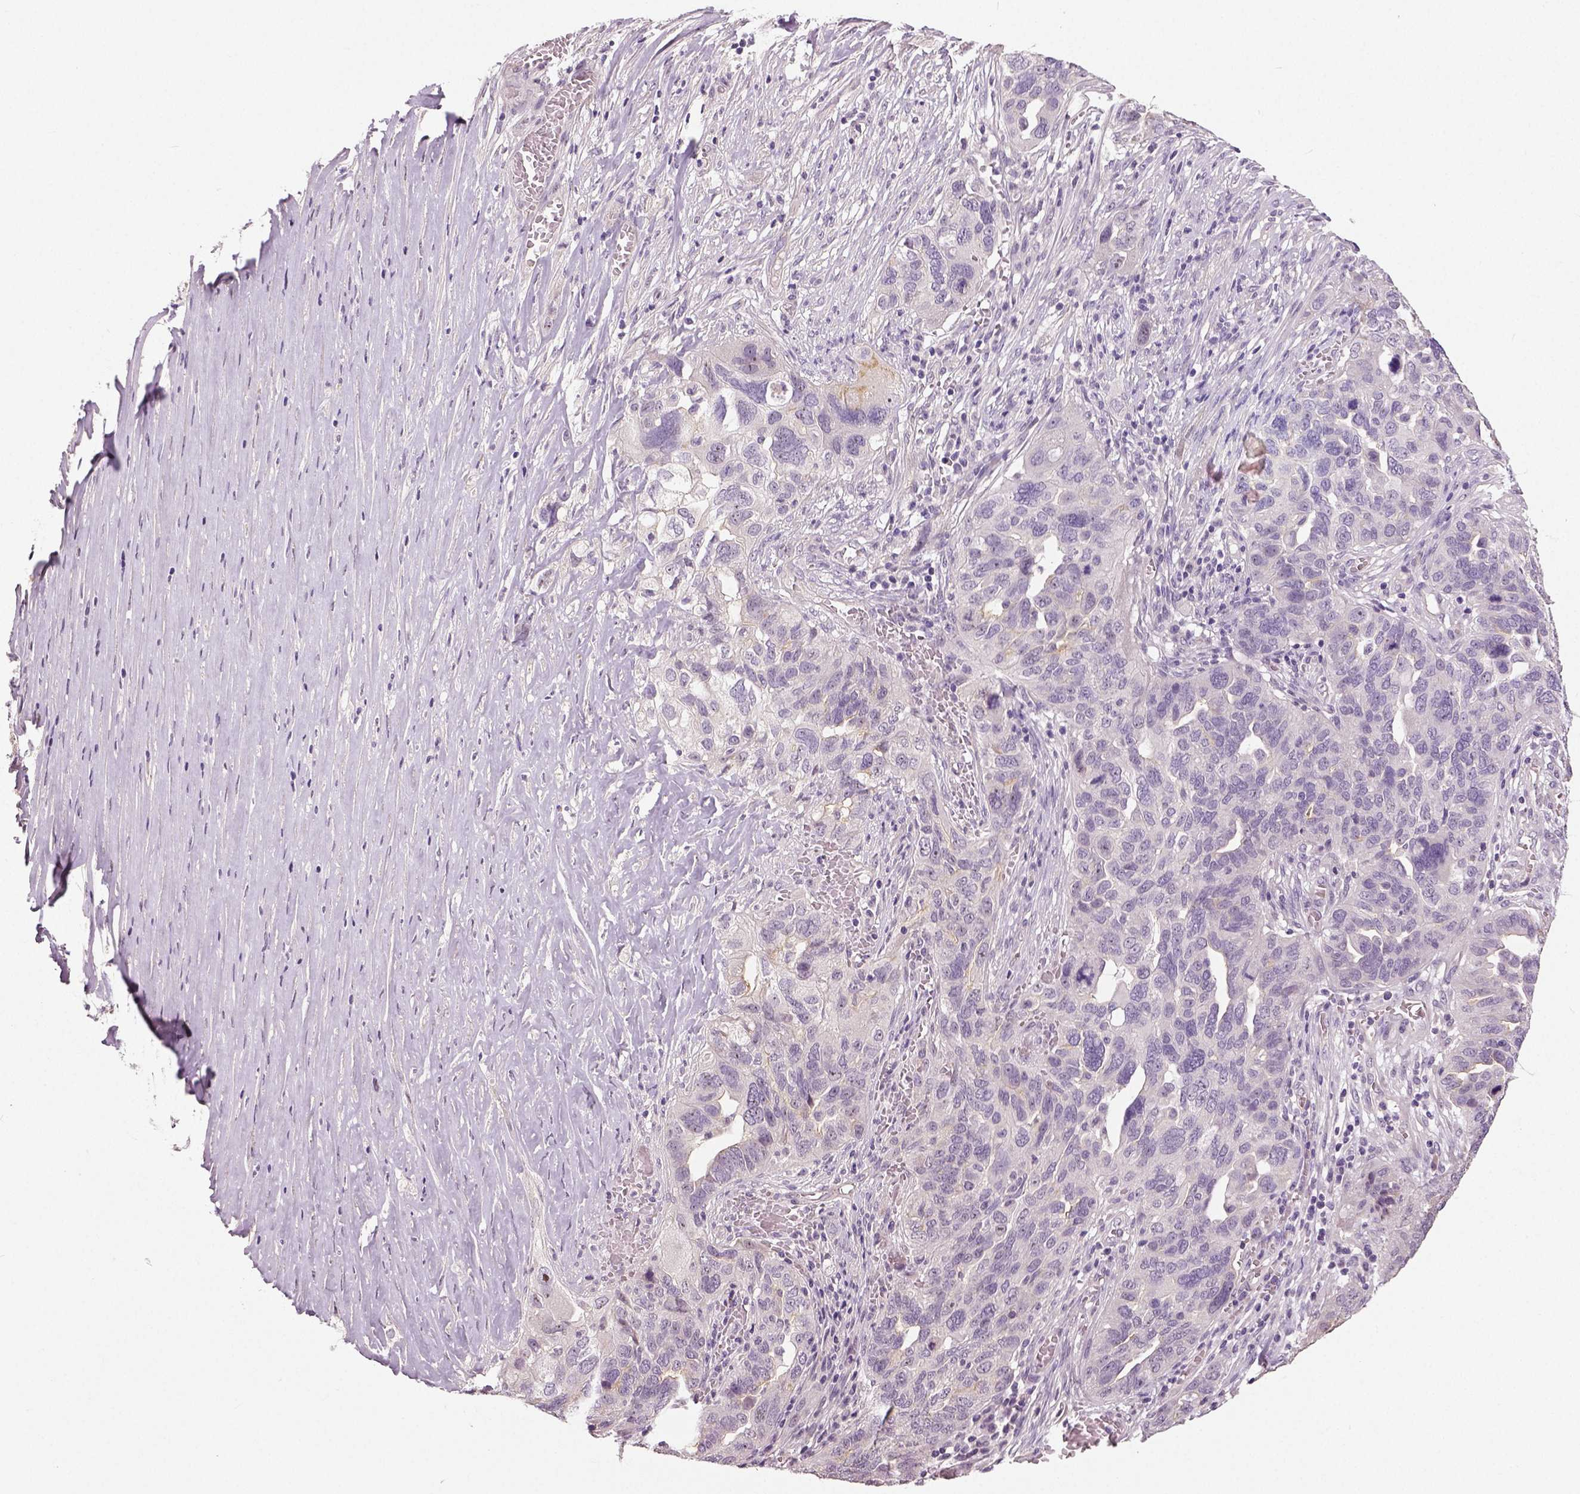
{"staining": {"intensity": "negative", "quantity": "none", "location": "none"}, "tissue": "ovarian cancer", "cell_type": "Tumor cells", "image_type": "cancer", "snomed": [{"axis": "morphology", "description": "Carcinoma, endometroid"}, {"axis": "topography", "description": "Soft tissue"}, {"axis": "topography", "description": "Ovary"}], "caption": "There is no significant expression in tumor cells of ovarian endometroid carcinoma.", "gene": "NECAB1", "patient": {"sex": "female", "age": 52}}